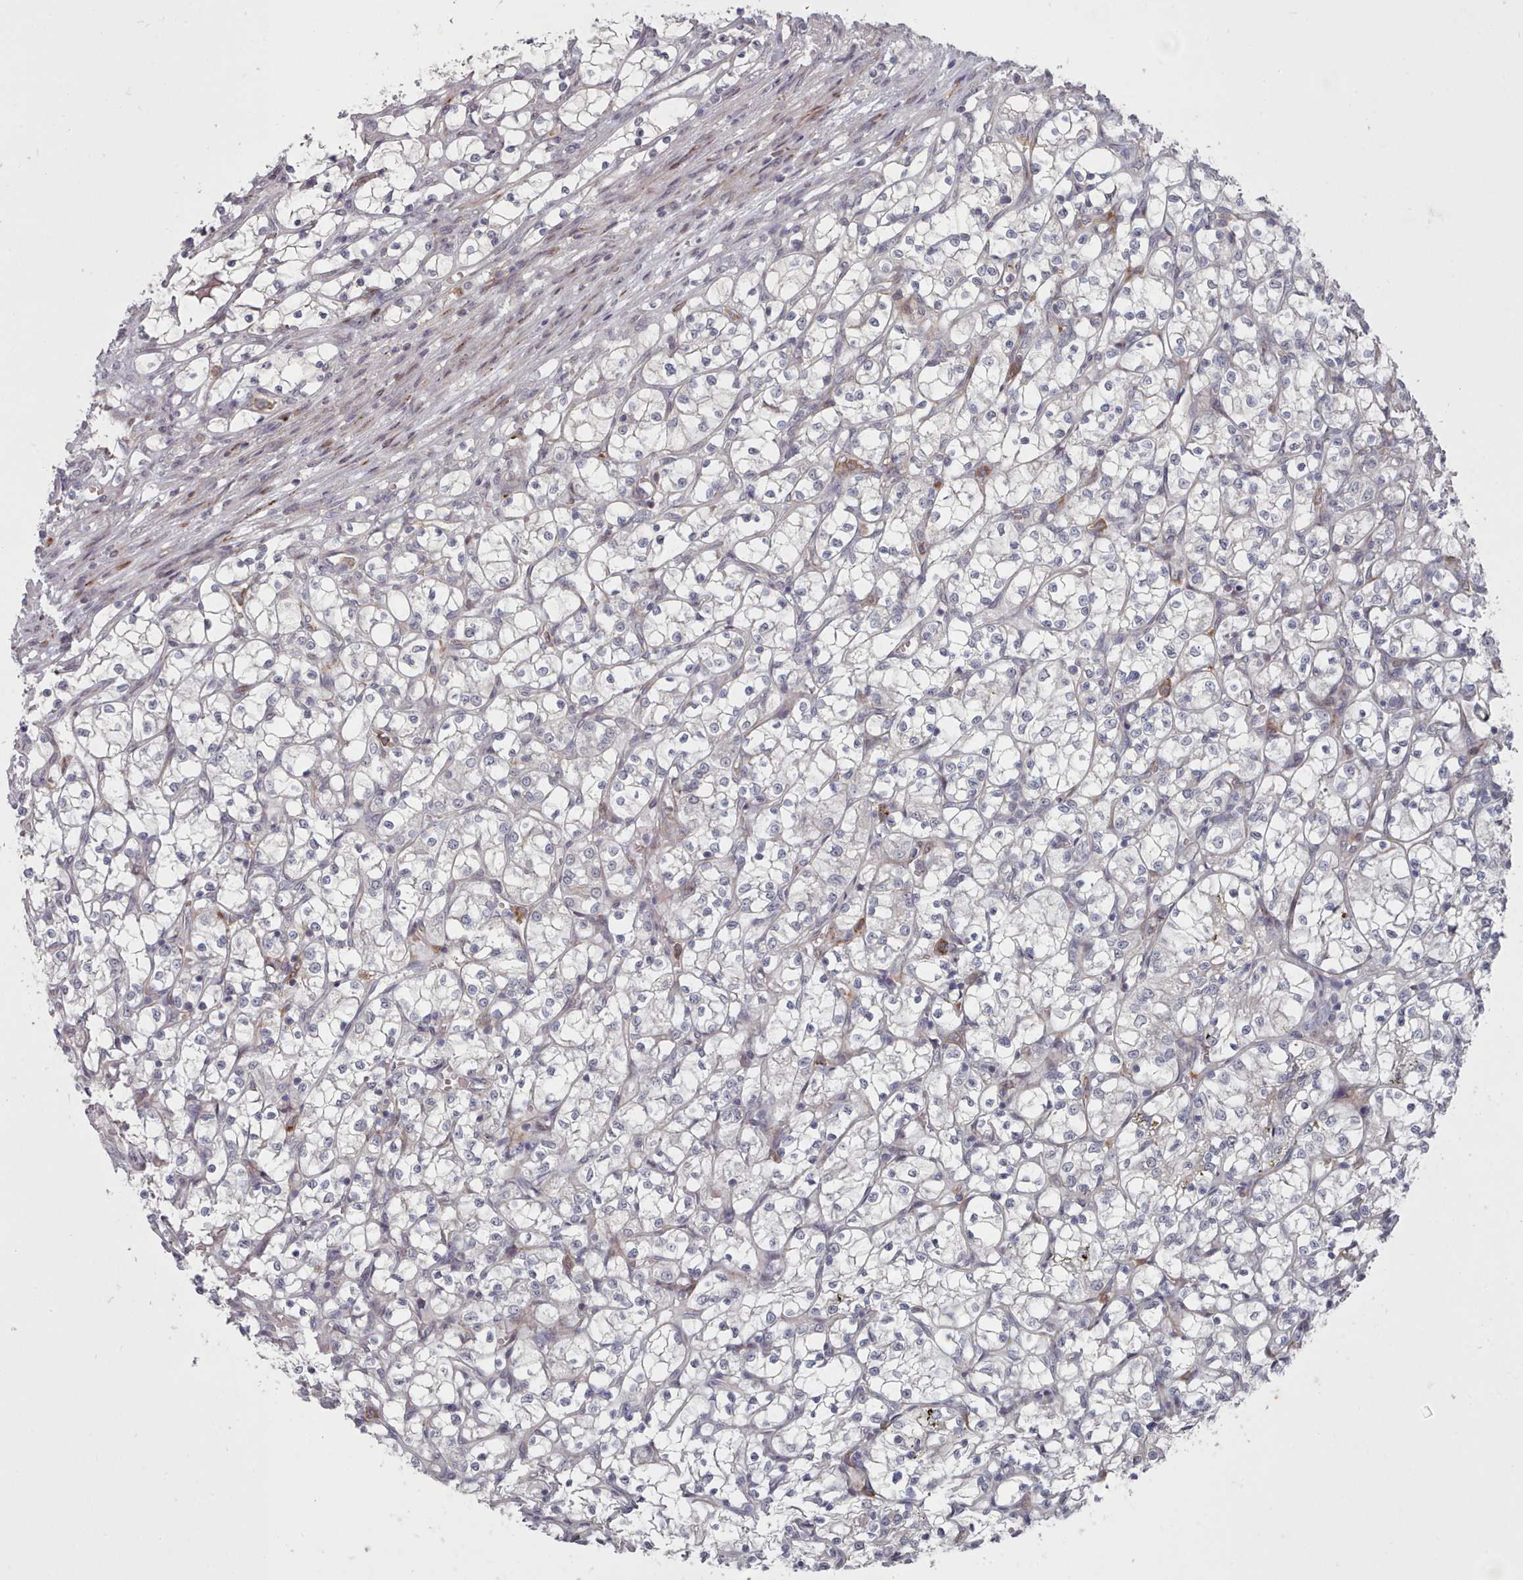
{"staining": {"intensity": "negative", "quantity": "none", "location": "none"}, "tissue": "renal cancer", "cell_type": "Tumor cells", "image_type": "cancer", "snomed": [{"axis": "morphology", "description": "Adenocarcinoma, NOS"}, {"axis": "topography", "description": "Kidney"}], "caption": "Micrograph shows no protein expression in tumor cells of adenocarcinoma (renal) tissue.", "gene": "COL8A2", "patient": {"sex": "female", "age": 69}}